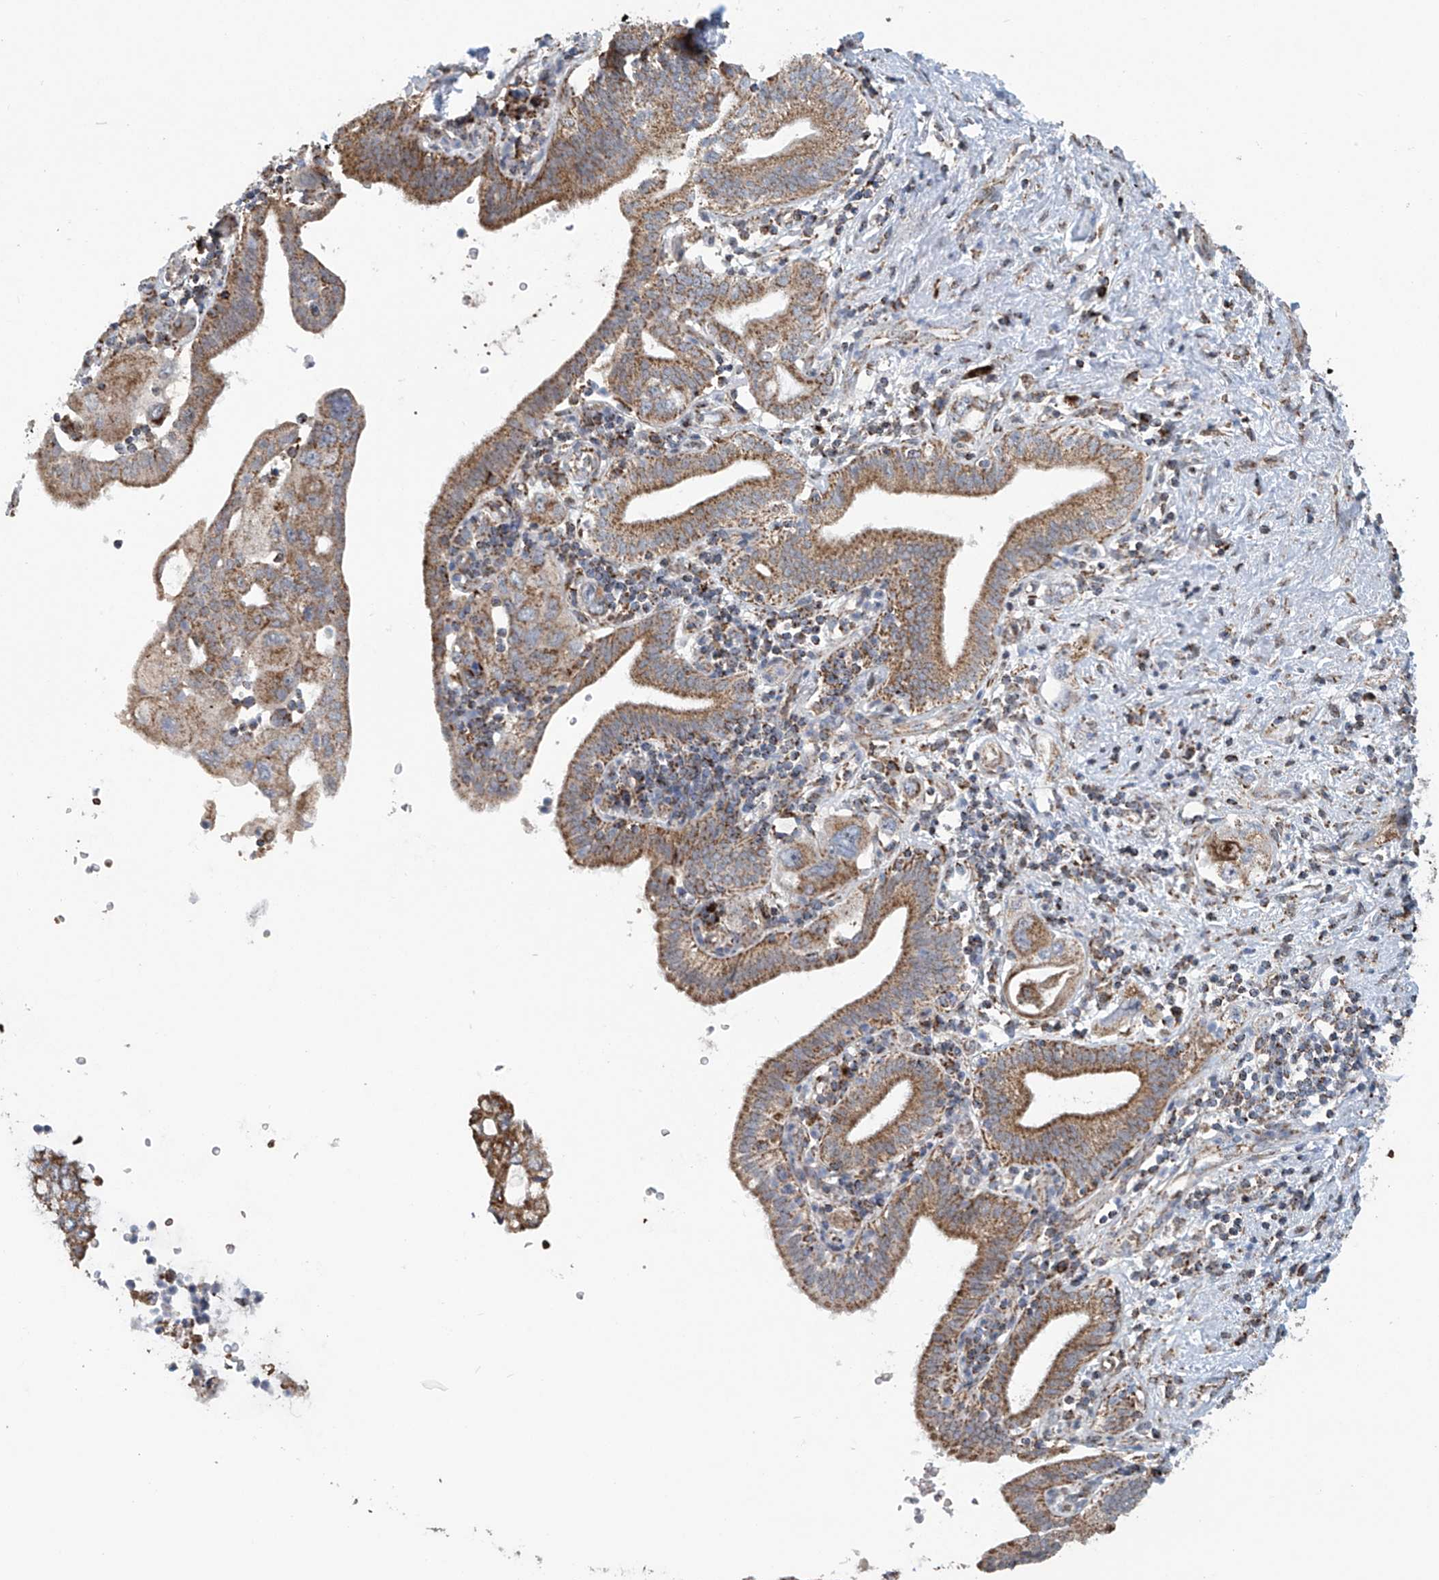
{"staining": {"intensity": "moderate", "quantity": ">75%", "location": "cytoplasmic/membranous"}, "tissue": "pancreatic cancer", "cell_type": "Tumor cells", "image_type": "cancer", "snomed": [{"axis": "morphology", "description": "Adenocarcinoma, NOS"}, {"axis": "topography", "description": "Pancreas"}], "caption": "Tumor cells show moderate cytoplasmic/membranous expression in approximately >75% of cells in adenocarcinoma (pancreatic). The protein of interest is shown in brown color, while the nuclei are stained blue.", "gene": "COMMD1", "patient": {"sex": "female", "age": 73}}